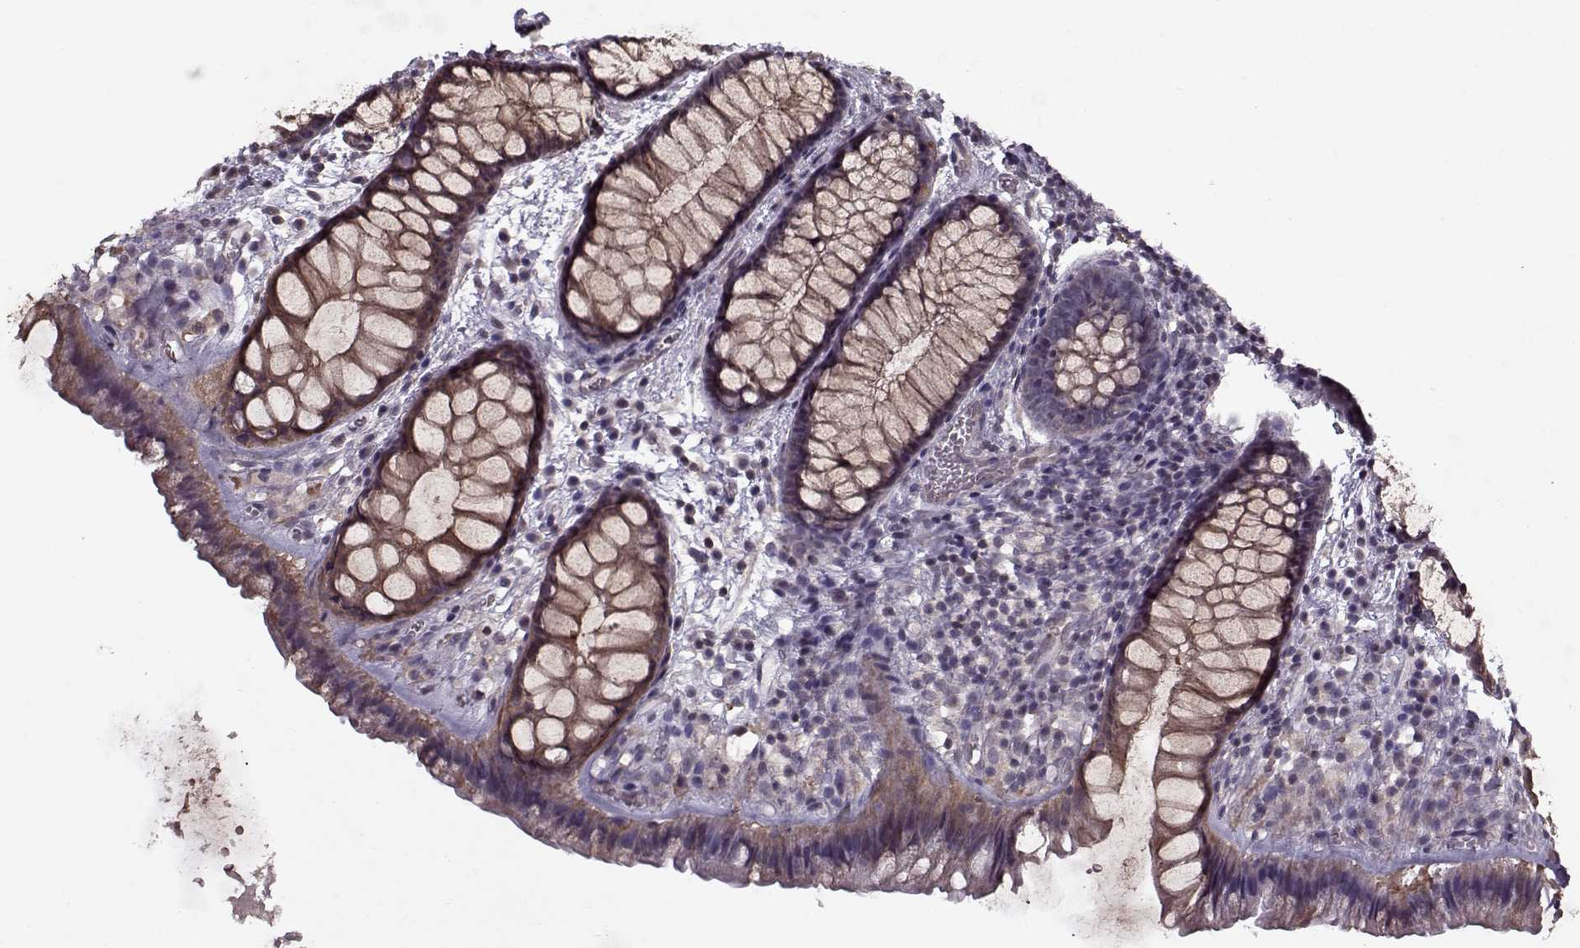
{"staining": {"intensity": "moderate", "quantity": ">75%", "location": "cytoplasmic/membranous"}, "tissue": "rectum", "cell_type": "Glandular cells", "image_type": "normal", "snomed": [{"axis": "morphology", "description": "Normal tissue, NOS"}, {"axis": "topography", "description": "Rectum"}], "caption": "The photomicrograph exhibits staining of normal rectum, revealing moderate cytoplasmic/membranous protein positivity (brown color) within glandular cells.", "gene": "KRT9", "patient": {"sex": "female", "age": 62}}